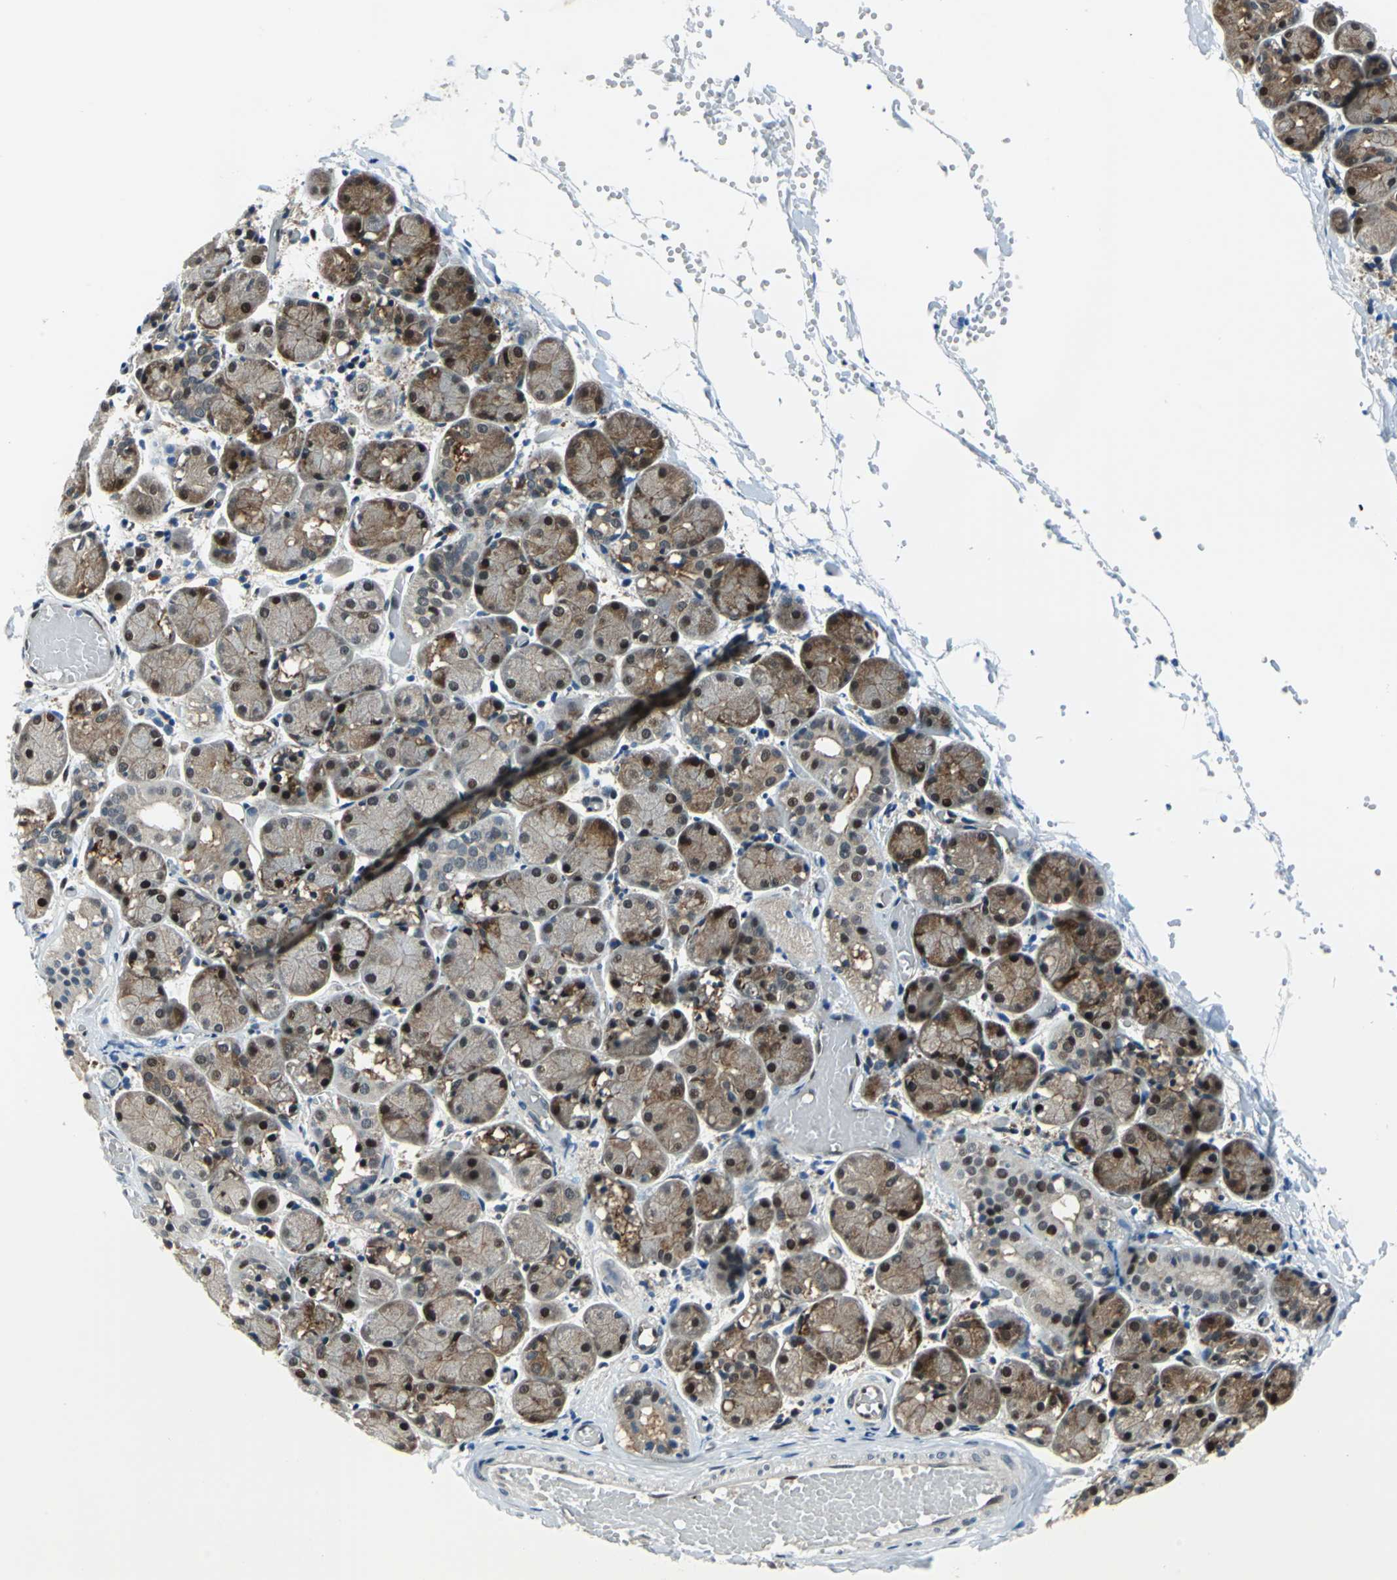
{"staining": {"intensity": "moderate", "quantity": ">75%", "location": "cytoplasmic/membranous,nuclear"}, "tissue": "salivary gland", "cell_type": "Glandular cells", "image_type": "normal", "snomed": [{"axis": "morphology", "description": "Normal tissue, NOS"}, {"axis": "topography", "description": "Salivary gland"}], "caption": "Protein expression analysis of benign human salivary gland reveals moderate cytoplasmic/membranous,nuclear expression in approximately >75% of glandular cells. (IHC, brightfield microscopy, high magnification).", "gene": "POLR3K", "patient": {"sex": "female", "age": 24}}